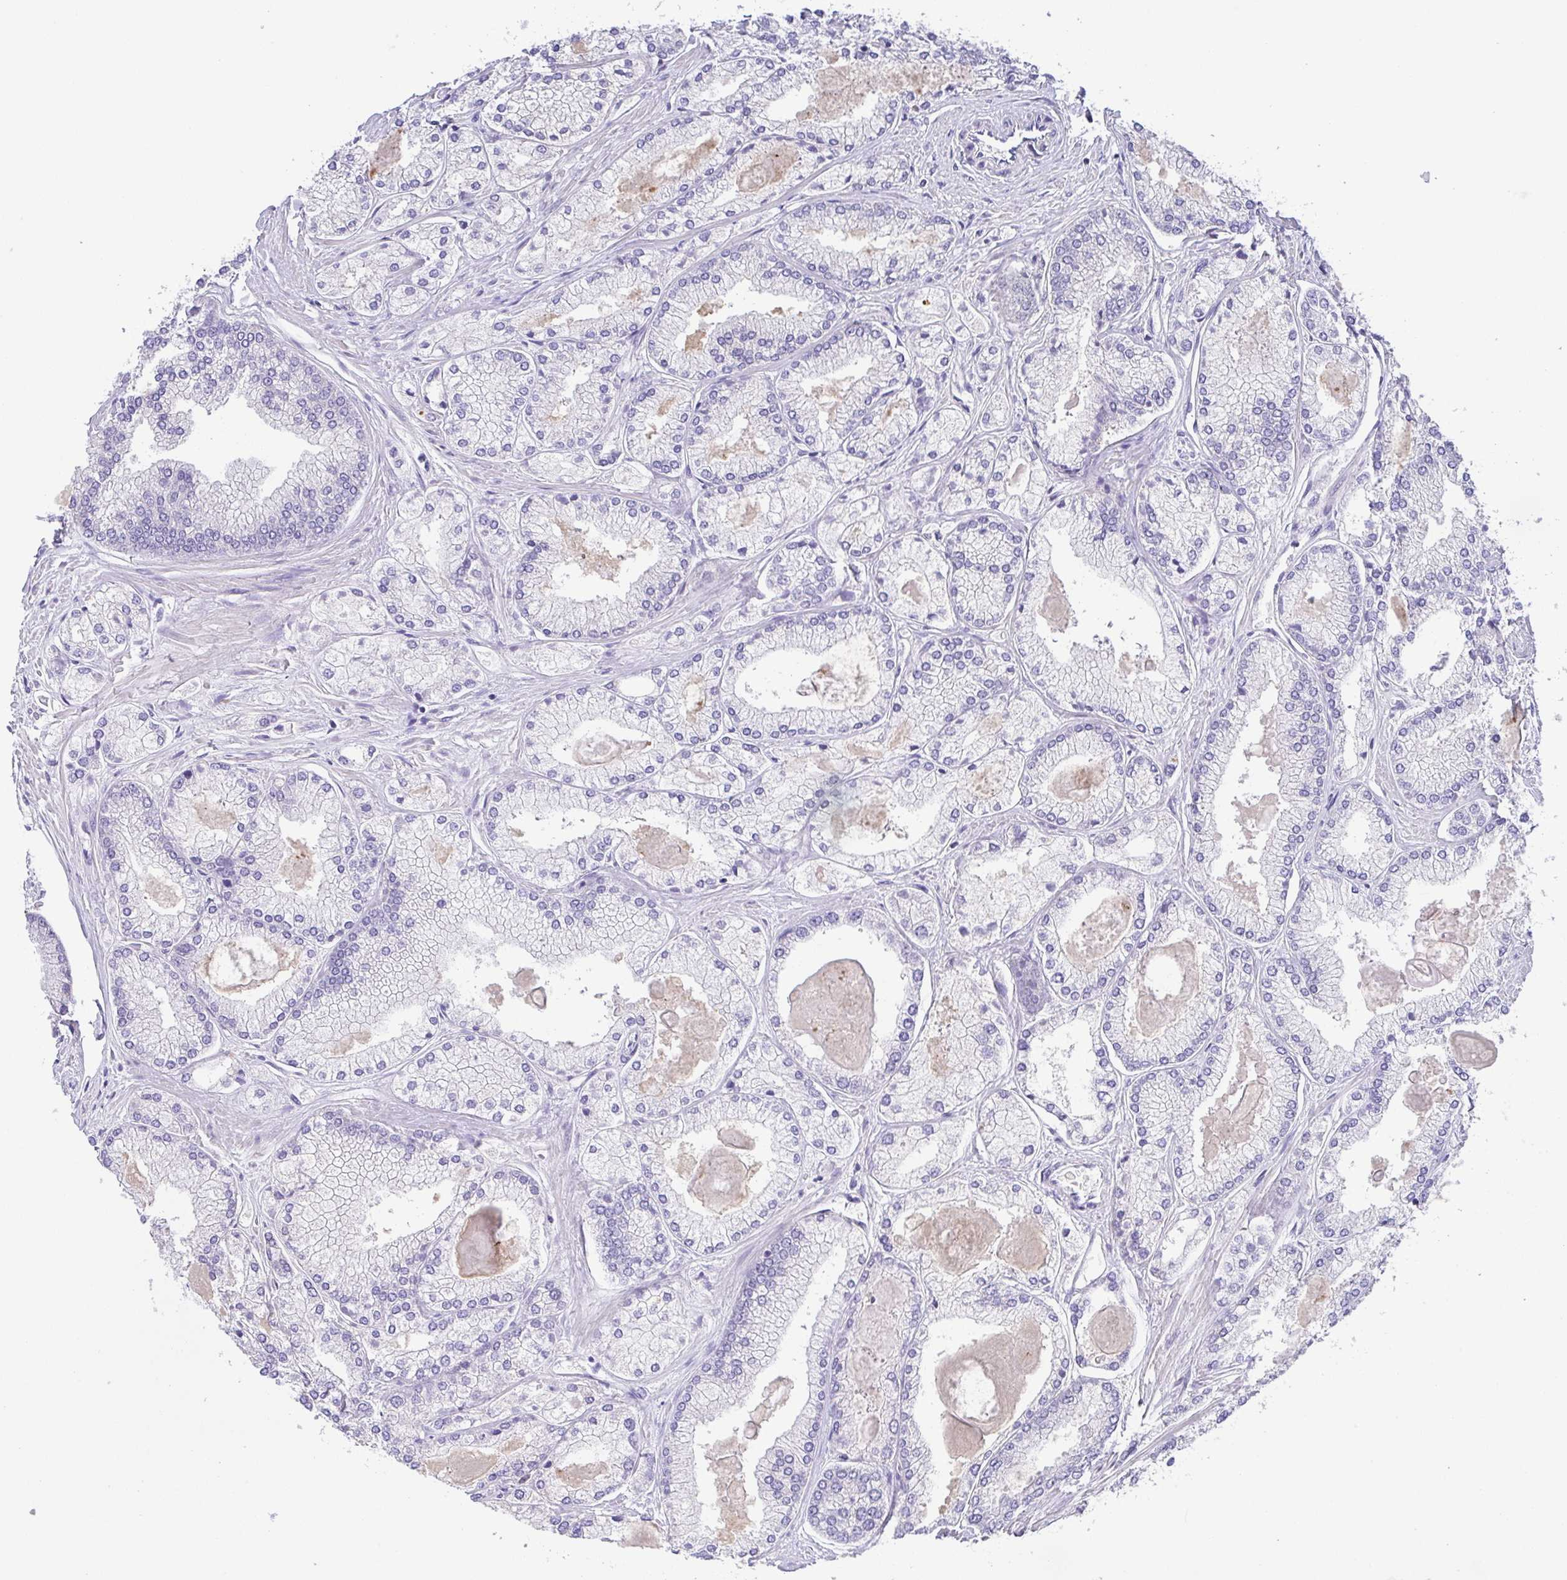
{"staining": {"intensity": "negative", "quantity": "none", "location": "none"}, "tissue": "prostate cancer", "cell_type": "Tumor cells", "image_type": "cancer", "snomed": [{"axis": "morphology", "description": "Adenocarcinoma, High grade"}, {"axis": "topography", "description": "Prostate"}], "caption": "Tumor cells are negative for protein expression in human prostate adenocarcinoma (high-grade).", "gene": "PKDREJ", "patient": {"sex": "male", "age": 68}}